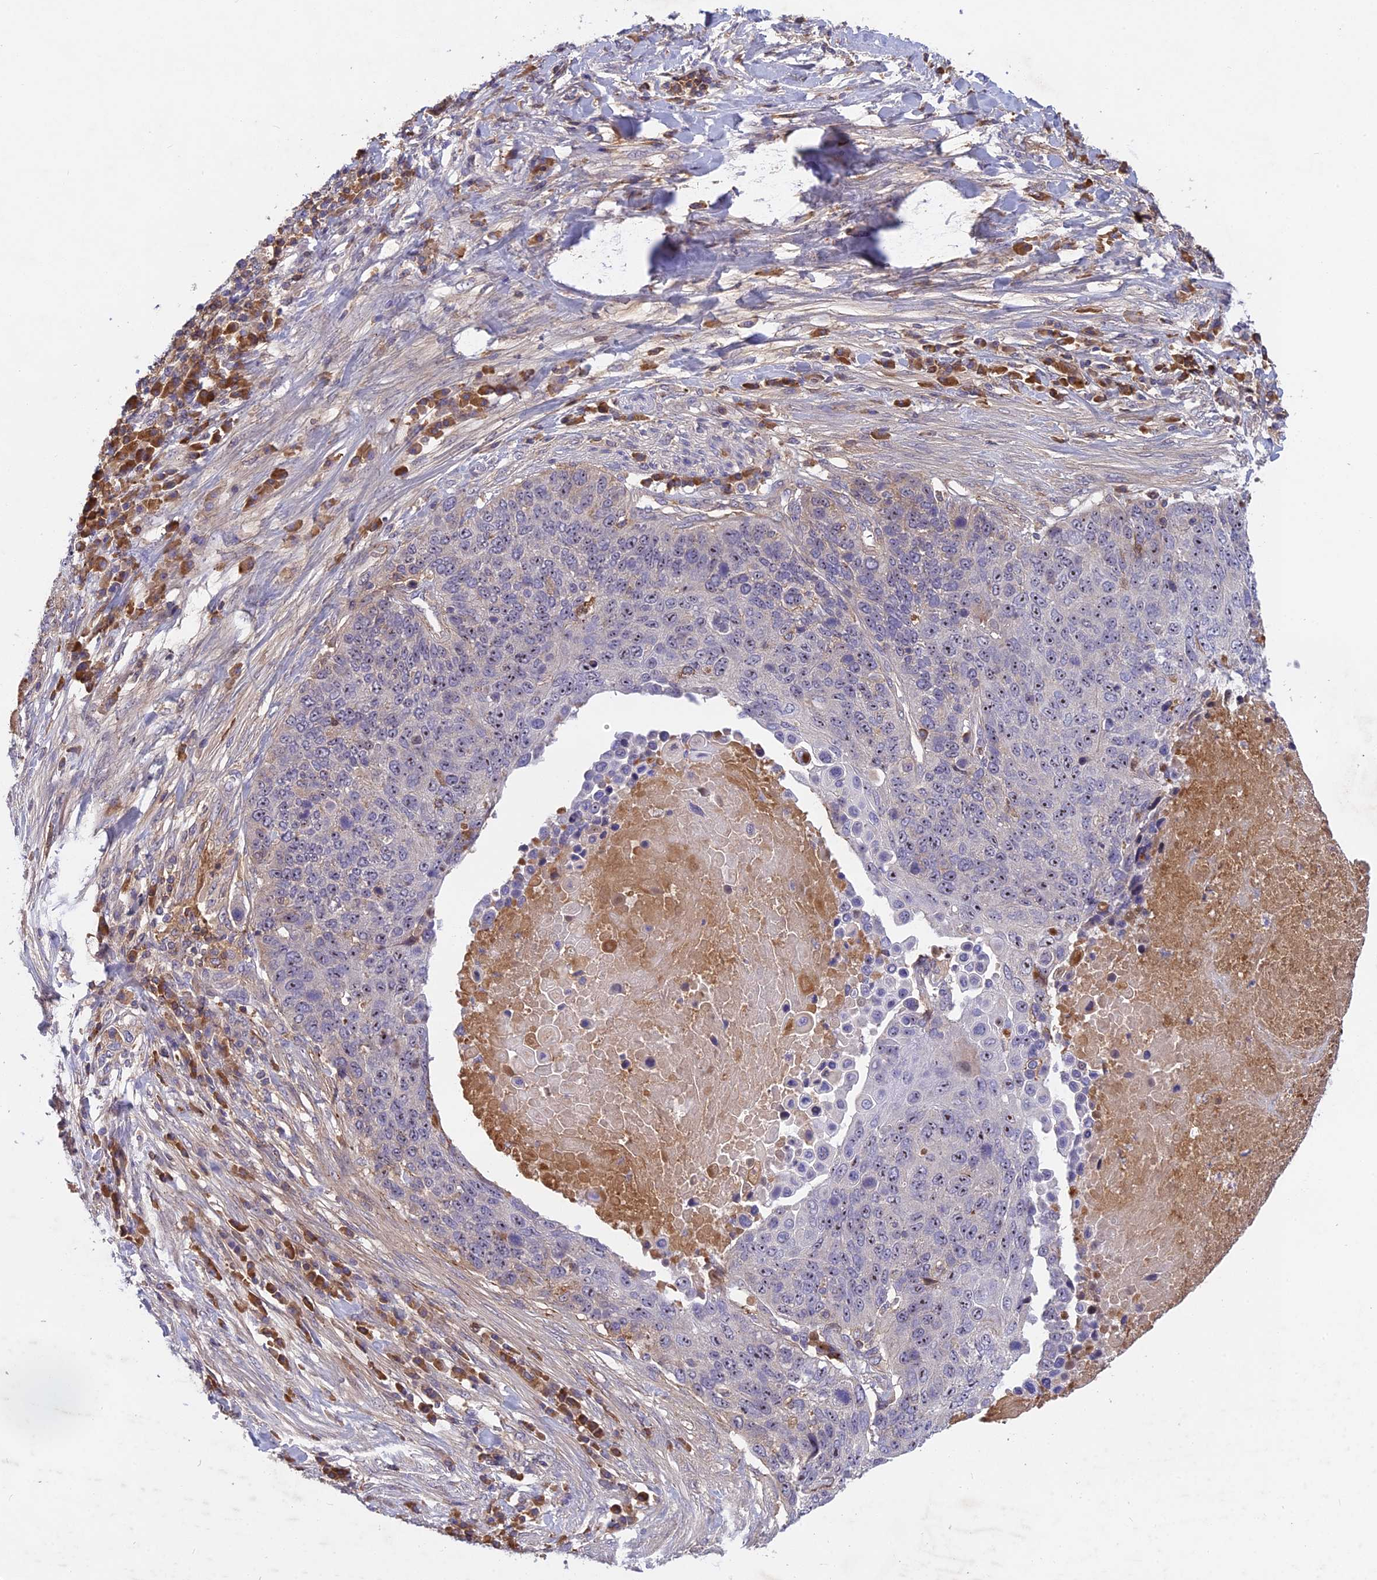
{"staining": {"intensity": "negative", "quantity": "none", "location": "none"}, "tissue": "lung cancer", "cell_type": "Tumor cells", "image_type": "cancer", "snomed": [{"axis": "morphology", "description": "Normal tissue, NOS"}, {"axis": "morphology", "description": "Squamous cell carcinoma, NOS"}, {"axis": "topography", "description": "Lymph node"}, {"axis": "topography", "description": "Lung"}], "caption": "Immunohistochemical staining of lung cancer (squamous cell carcinoma) displays no significant staining in tumor cells.", "gene": "ADO", "patient": {"sex": "male", "age": 66}}